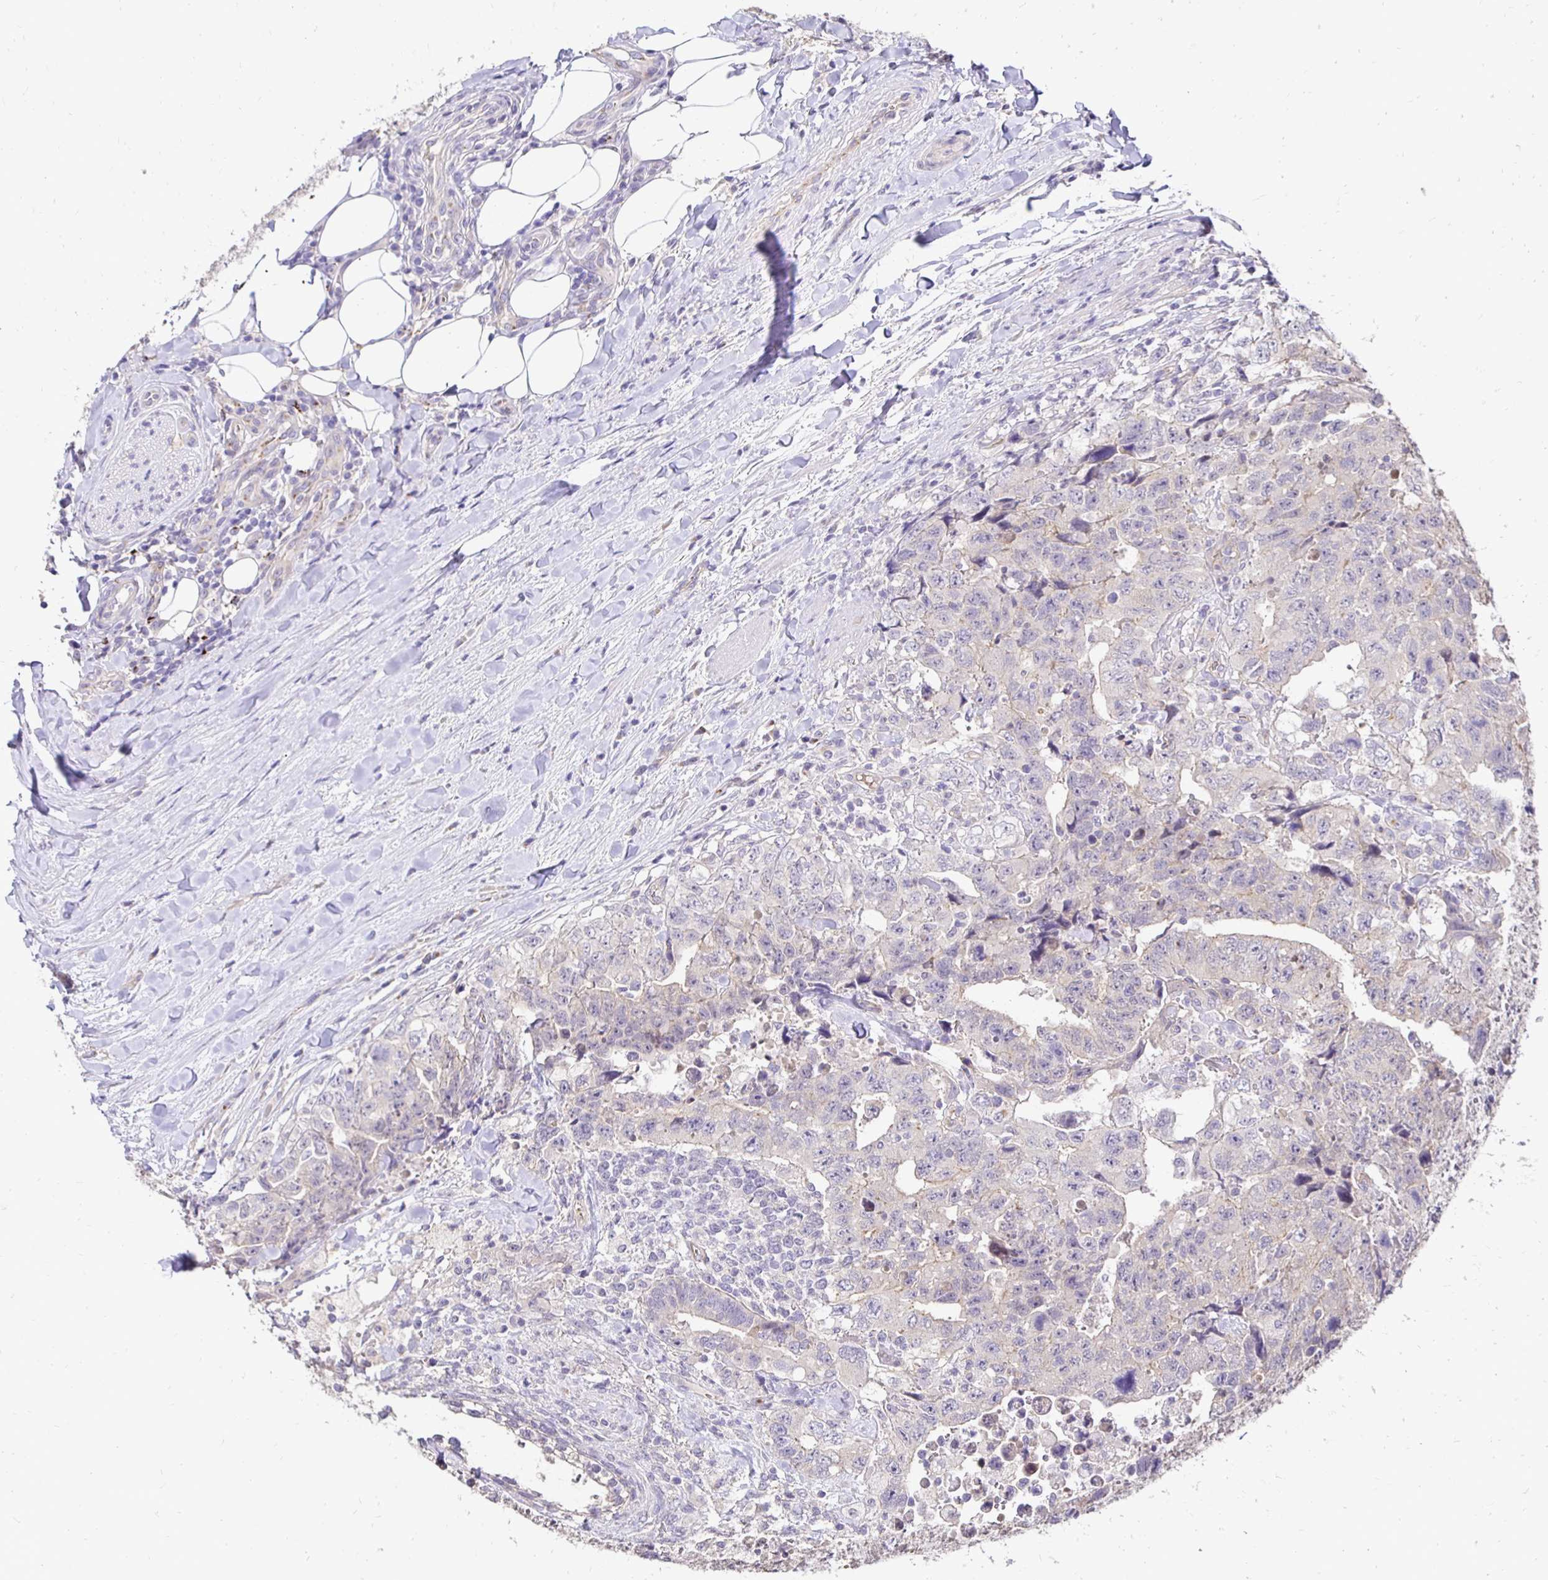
{"staining": {"intensity": "negative", "quantity": "none", "location": "none"}, "tissue": "testis cancer", "cell_type": "Tumor cells", "image_type": "cancer", "snomed": [{"axis": "morphology", "description": "Carcinoma, Embryonal, NOS"}, {"axis": "topography", "description": "Testis"}], "caption": "Tumor cells are negative for protein expression in human embryonal carcinoma (testis). (DAB (3,3'-diaminobenzidine) IHC visualized using brightfield microscopy, high magnification).", "gene": "SLC9A1", "patient": {"sex": "male", "age": 24}}